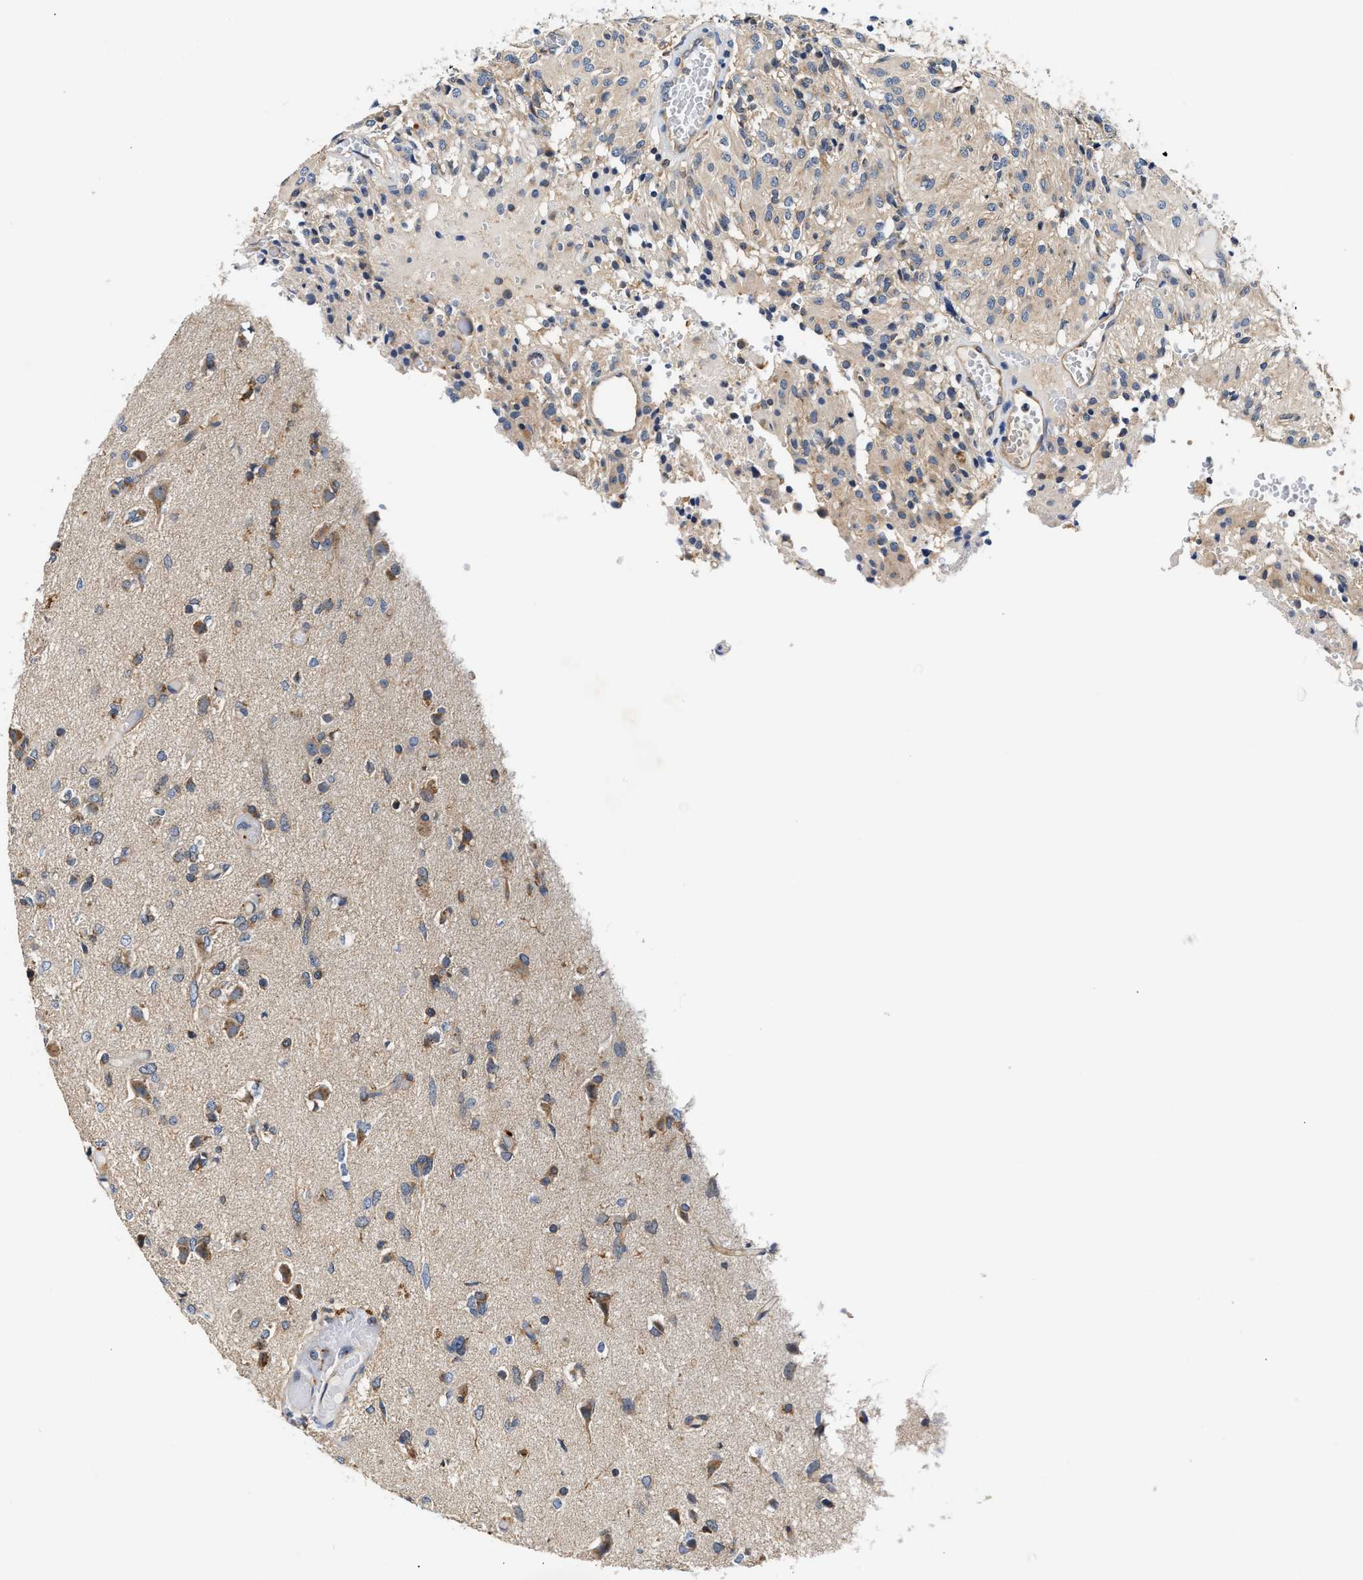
{"staining": {"intensity": "weak", "quantity": "<25%", "location": "cytoplasmic/membranous"}, "tissue": "glioma", "cell_type": "Tumor cells", "image_type": "cancer", "snomed": [{"axis": "morphology", "description": "Glioma, malignant, High grade"}, {"axis": "topography", "description": "Brain"}], "caption": "There is no significant staining in tumor cells of malignant high-grade glioma.", "gene": "FAM185A", "patient": {"sex": "female", "age": 59}}